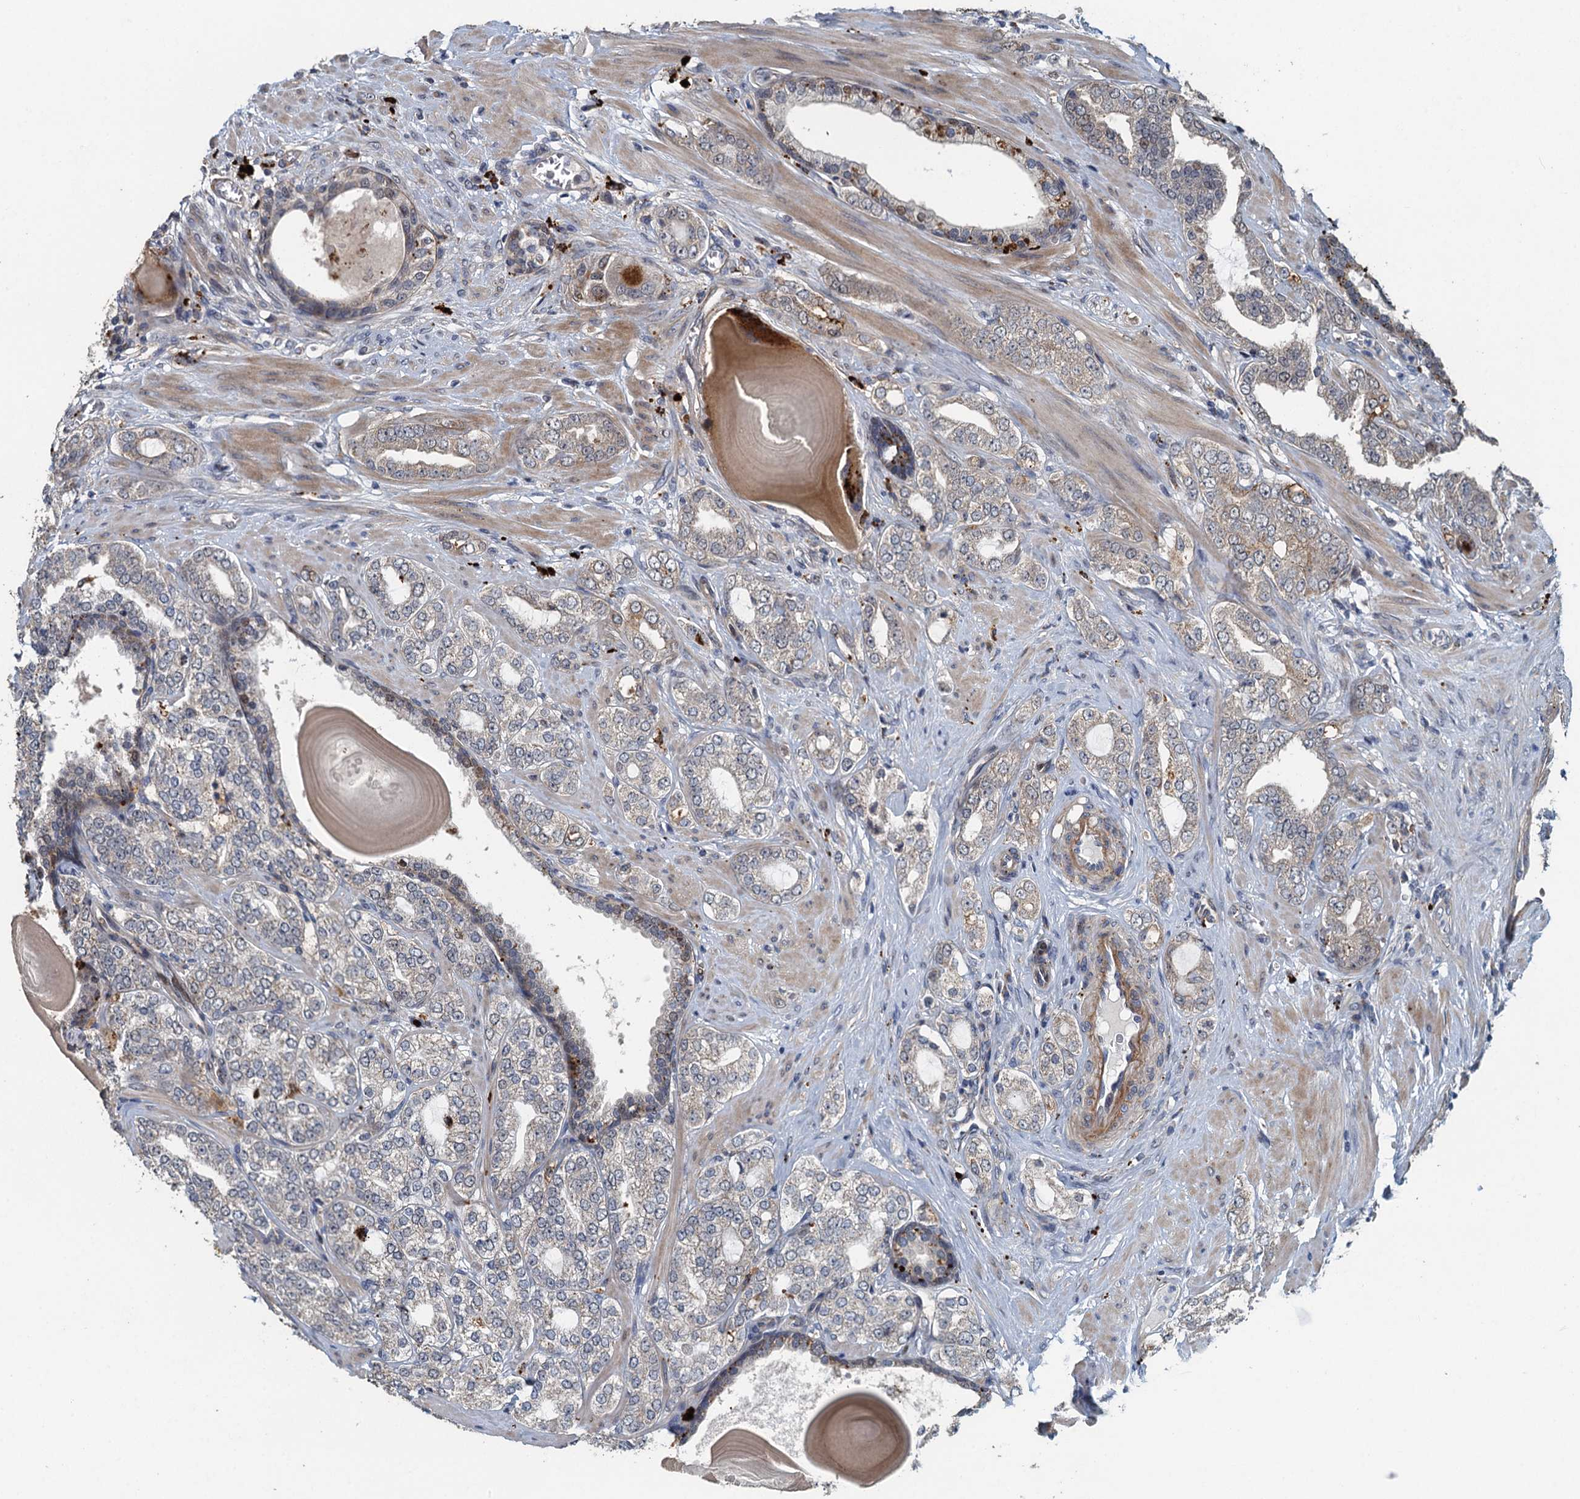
{"staining": {"intensity": "weak", "quantity": "<25%", "location": "cytoplasmic/membranous"}, "tissue": "prostate cancer", "cell_type": "Tumor cells", "image_type": "cancer", "snomed": [{"axis": "morphology", "description": "Adenocarcinoma, High grade"}, {"axis": "topography", "description": "Prostate"}], "caption": "A high-resolution image shows immunohistochemistry staining of prostate cancer (high-grade adenocarcinoma), which exhibits no significant positivity in tumor cells.", "gene": "AGRN", "patient": {"sex": "male", "age": 64}}